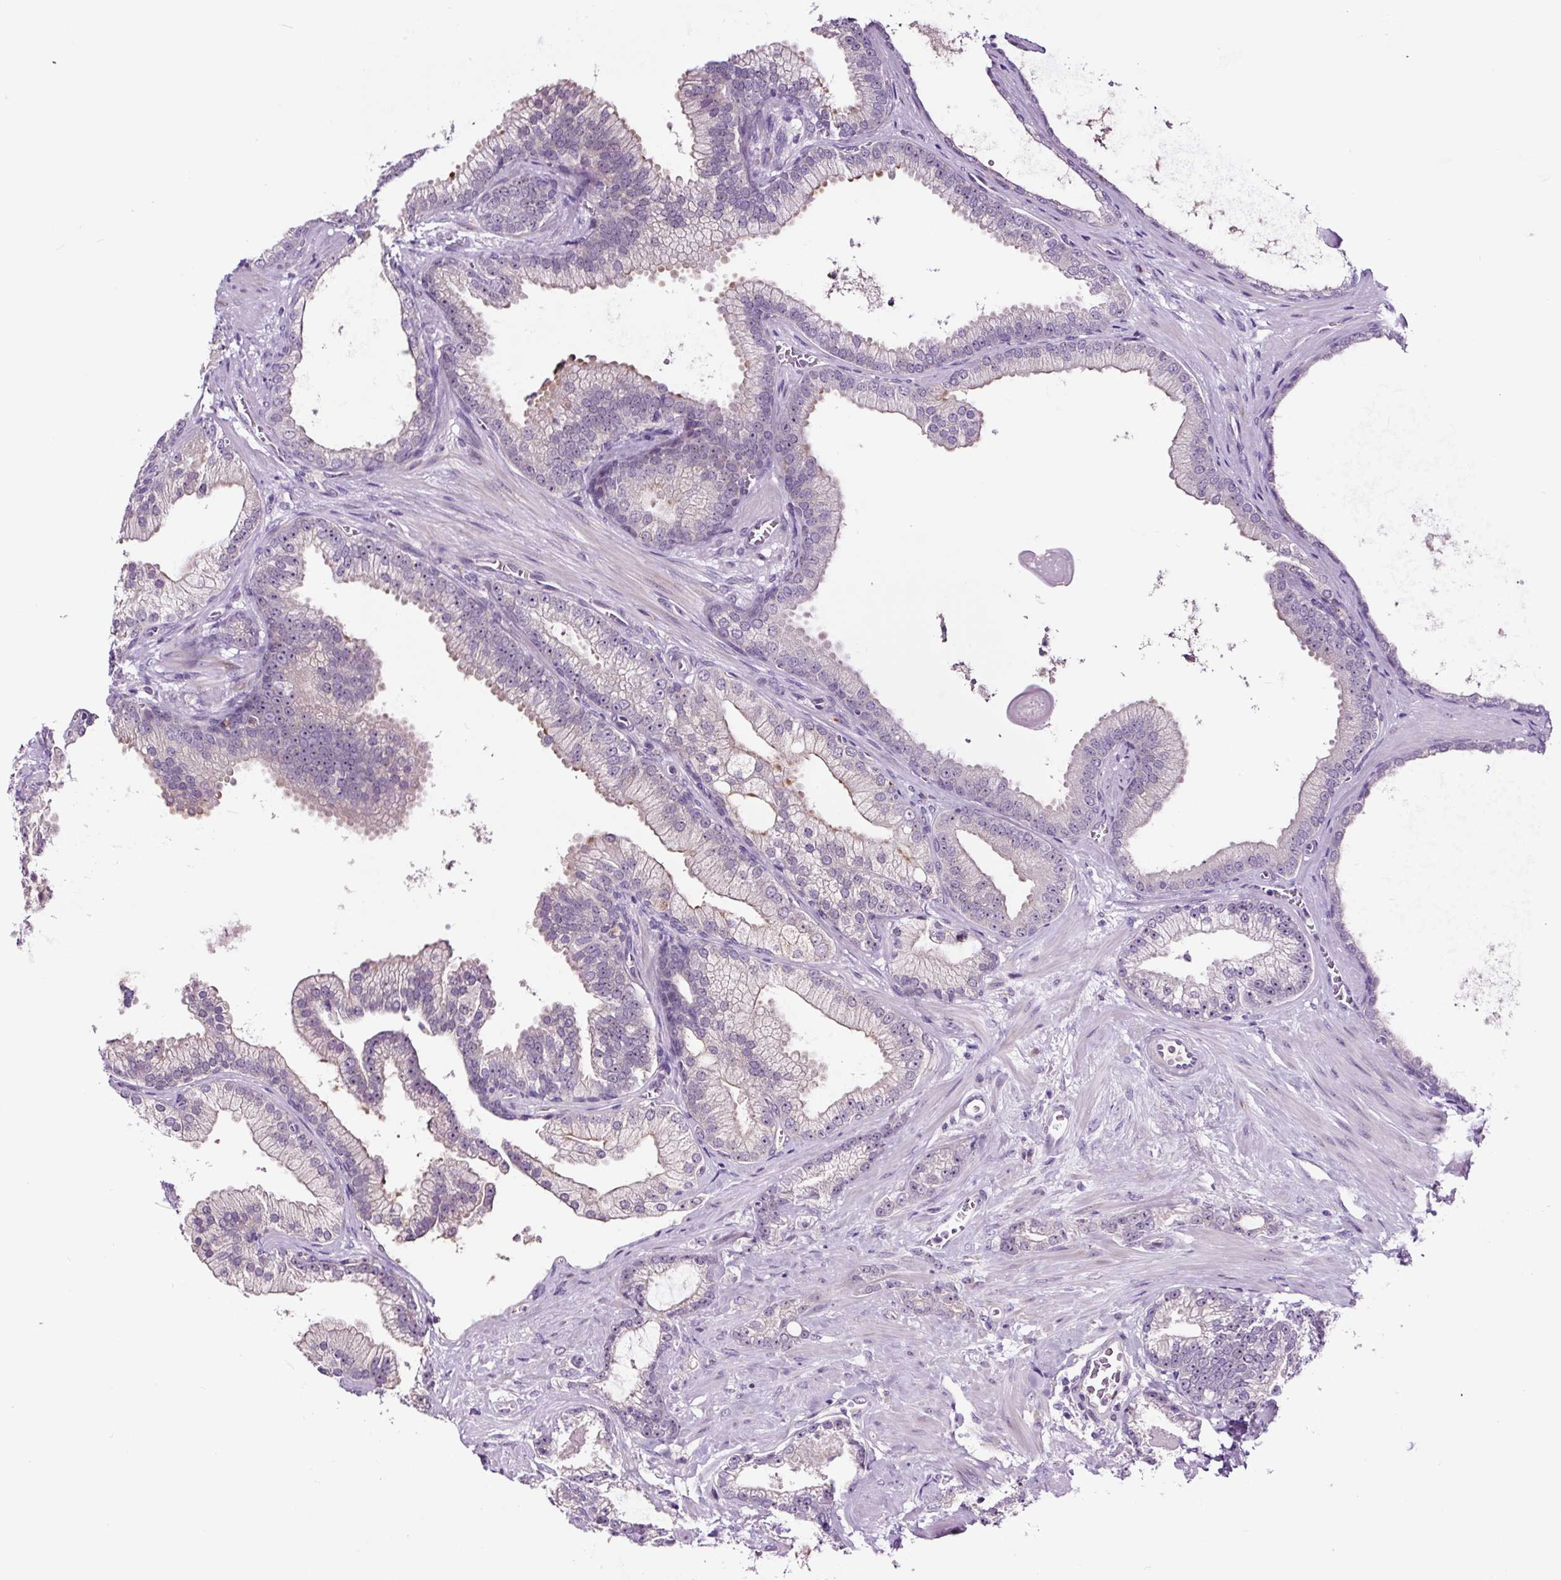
{"staining": {"intensity": "weak", "quantity": "<25%", "location": "cytoplasmic/membranous"}, "tissue": "prostate cancer", "cell_type": "Tumor cells", "image_type": "cancer", "snomed": [{"axis": "morphology", "description": "Adenocarcinoma, High grade"}, {"axis": "topography", "description": "Prostate"}], "caption": "DAB (3,3'-diaminobenzidine) immunohistochemical staining of human prostate cancer demonstrates no significant staining in tumor cells.", "gene": "NOM1", "patient": {"sex": "male", "age": 68}}